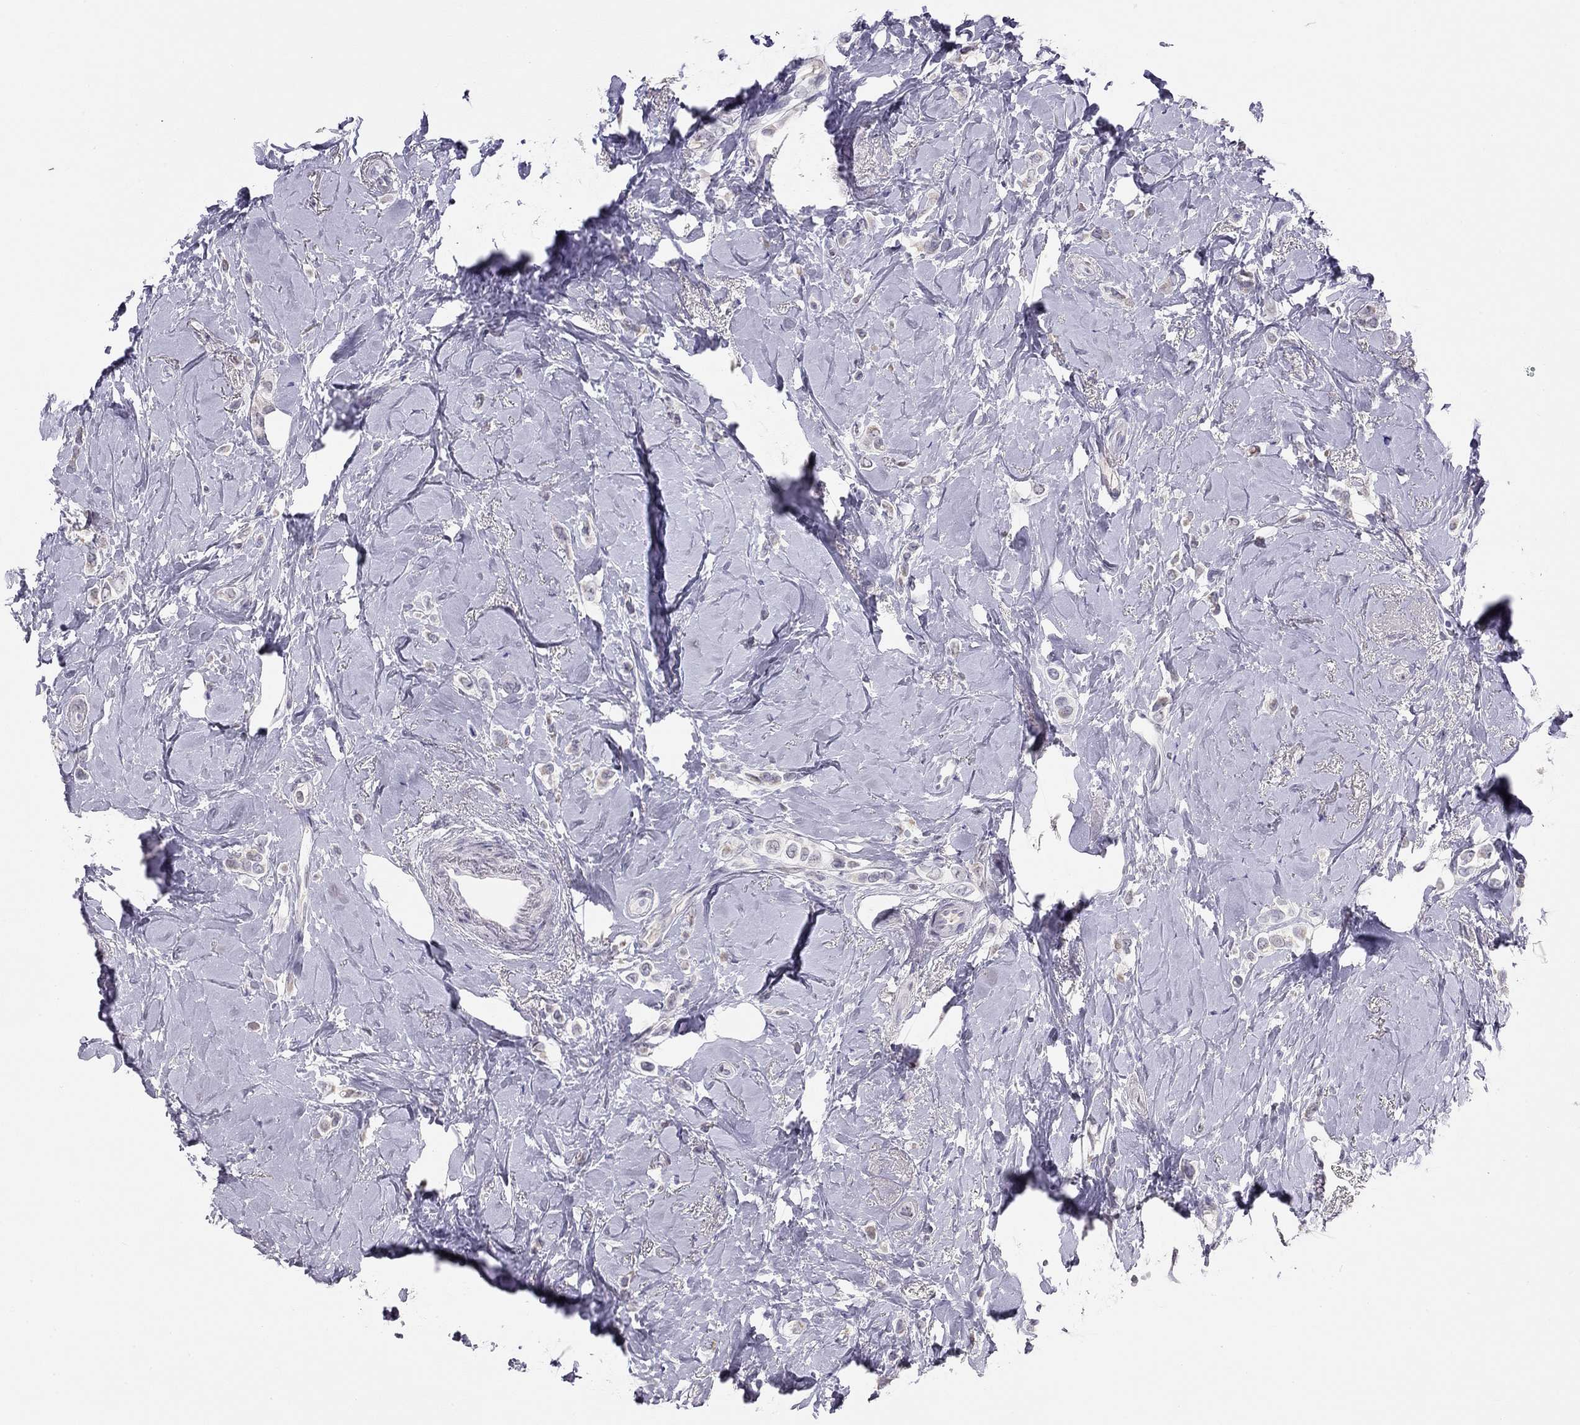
{"staining": {"intensity": "negative", "quantity": "none", "location": "none"}, "tissue": "breast cancer", "cell_type": "Tumor cells", "image_type": "cancer", "snomed": [{"axis": "morphology", "description": "Lobular carcinoma"}, {"axis": "topography", "description": "Breast"}], "caption": "This is an immunohistochemistry (IHC) image of breast lobular carcinoma. There is no positivity in tumor cells.", "gene": "KCNV2", "patient": {"sex": "female", "age": 66}}